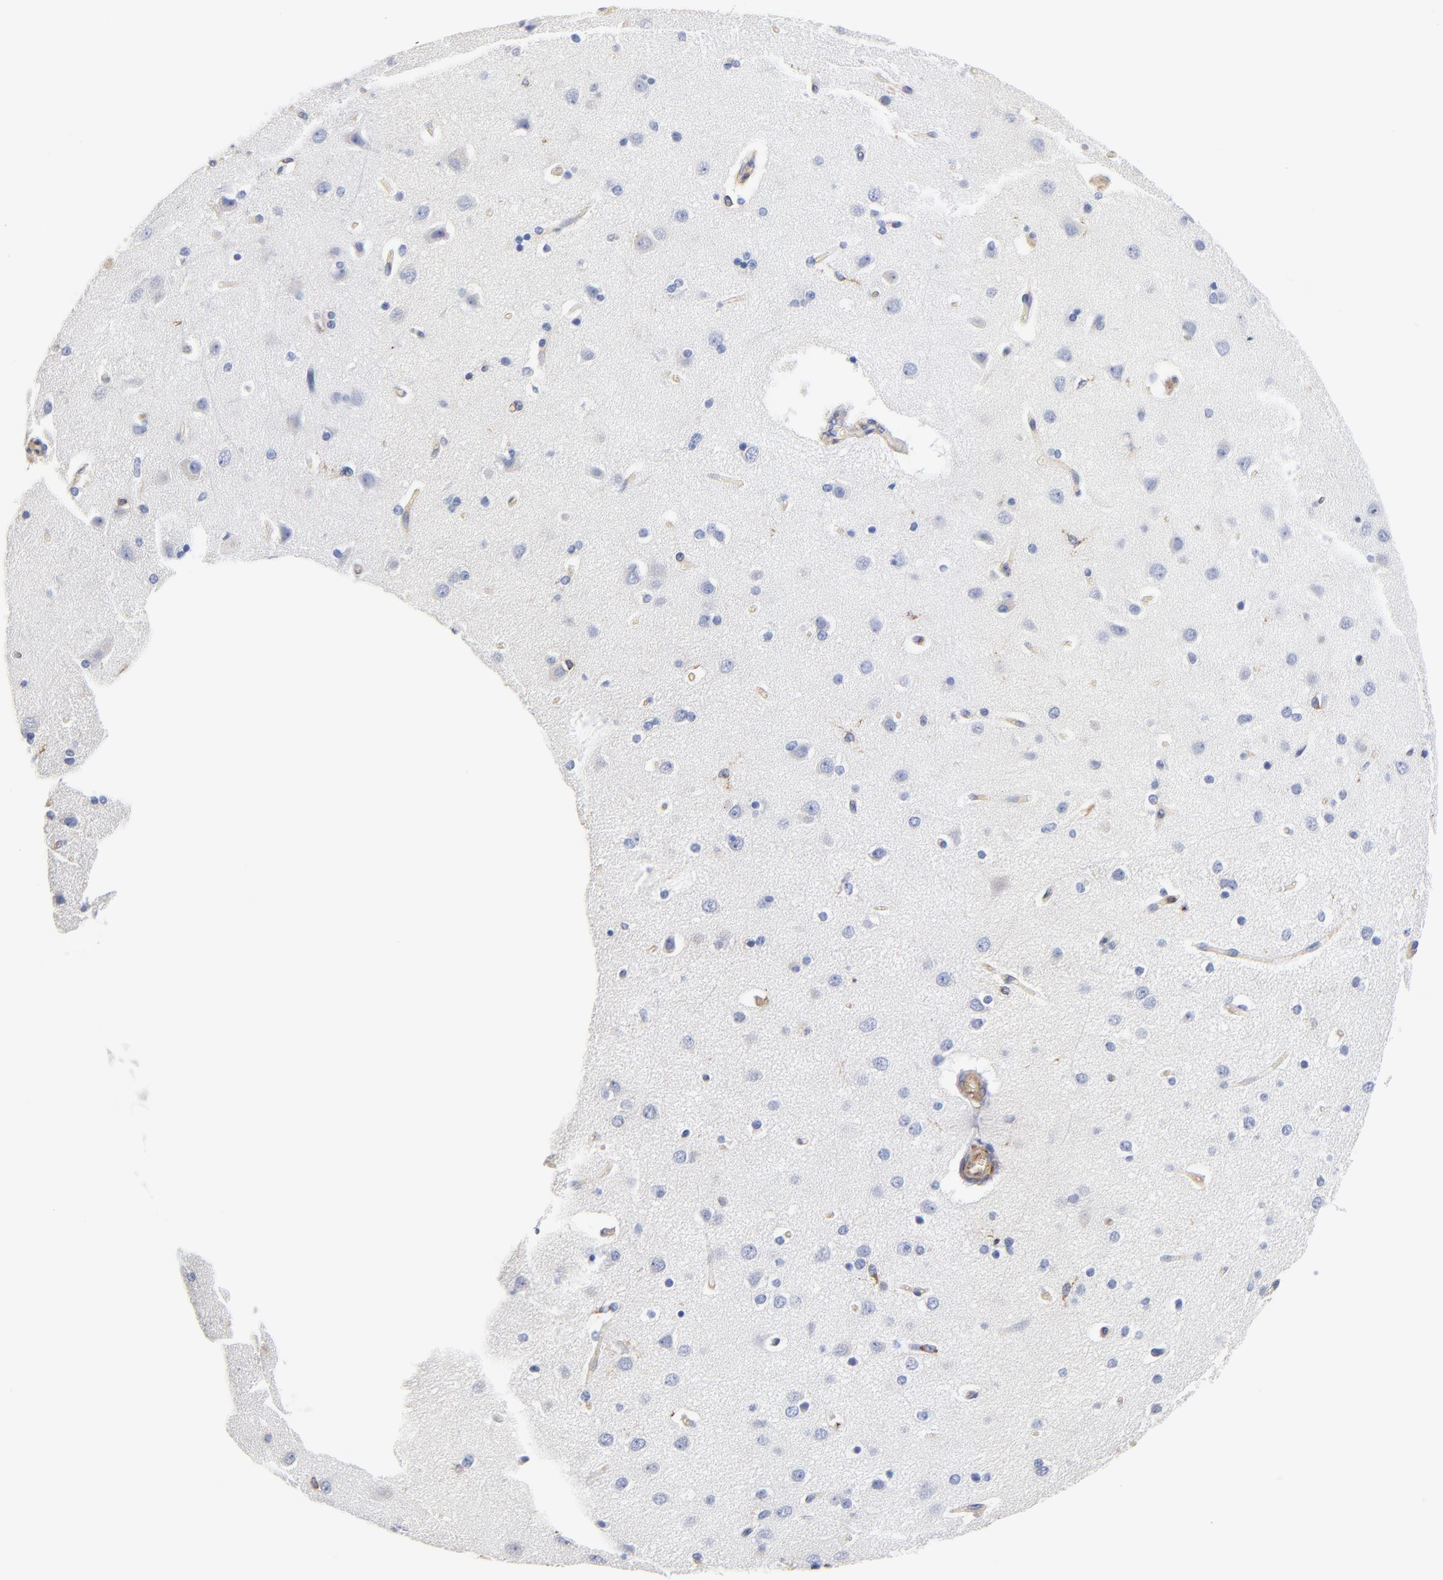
{"staining": {"intensity": "weak", "quantity": ">75%", "location": "cytoplasmic/membranous"}, "tissue": "cerebral cortex", "cell_type": "Endothelial cells", "image_type": "normal", "snomed": [{"axis": "morphology", "description": "Normal tissue, NOS"}, {"axis": "topography", "description": "Cerebral cortex"}], "caption": "Cerebral cortex stained for a protein demonstrates weak cytoplasmic/membranous positivity in endothelial cells. (DAB IHC, brown staining for protein, blue staining for nuclei).", "gene": "CD2AP", "patient": {"sex": "female", "age": 54}}